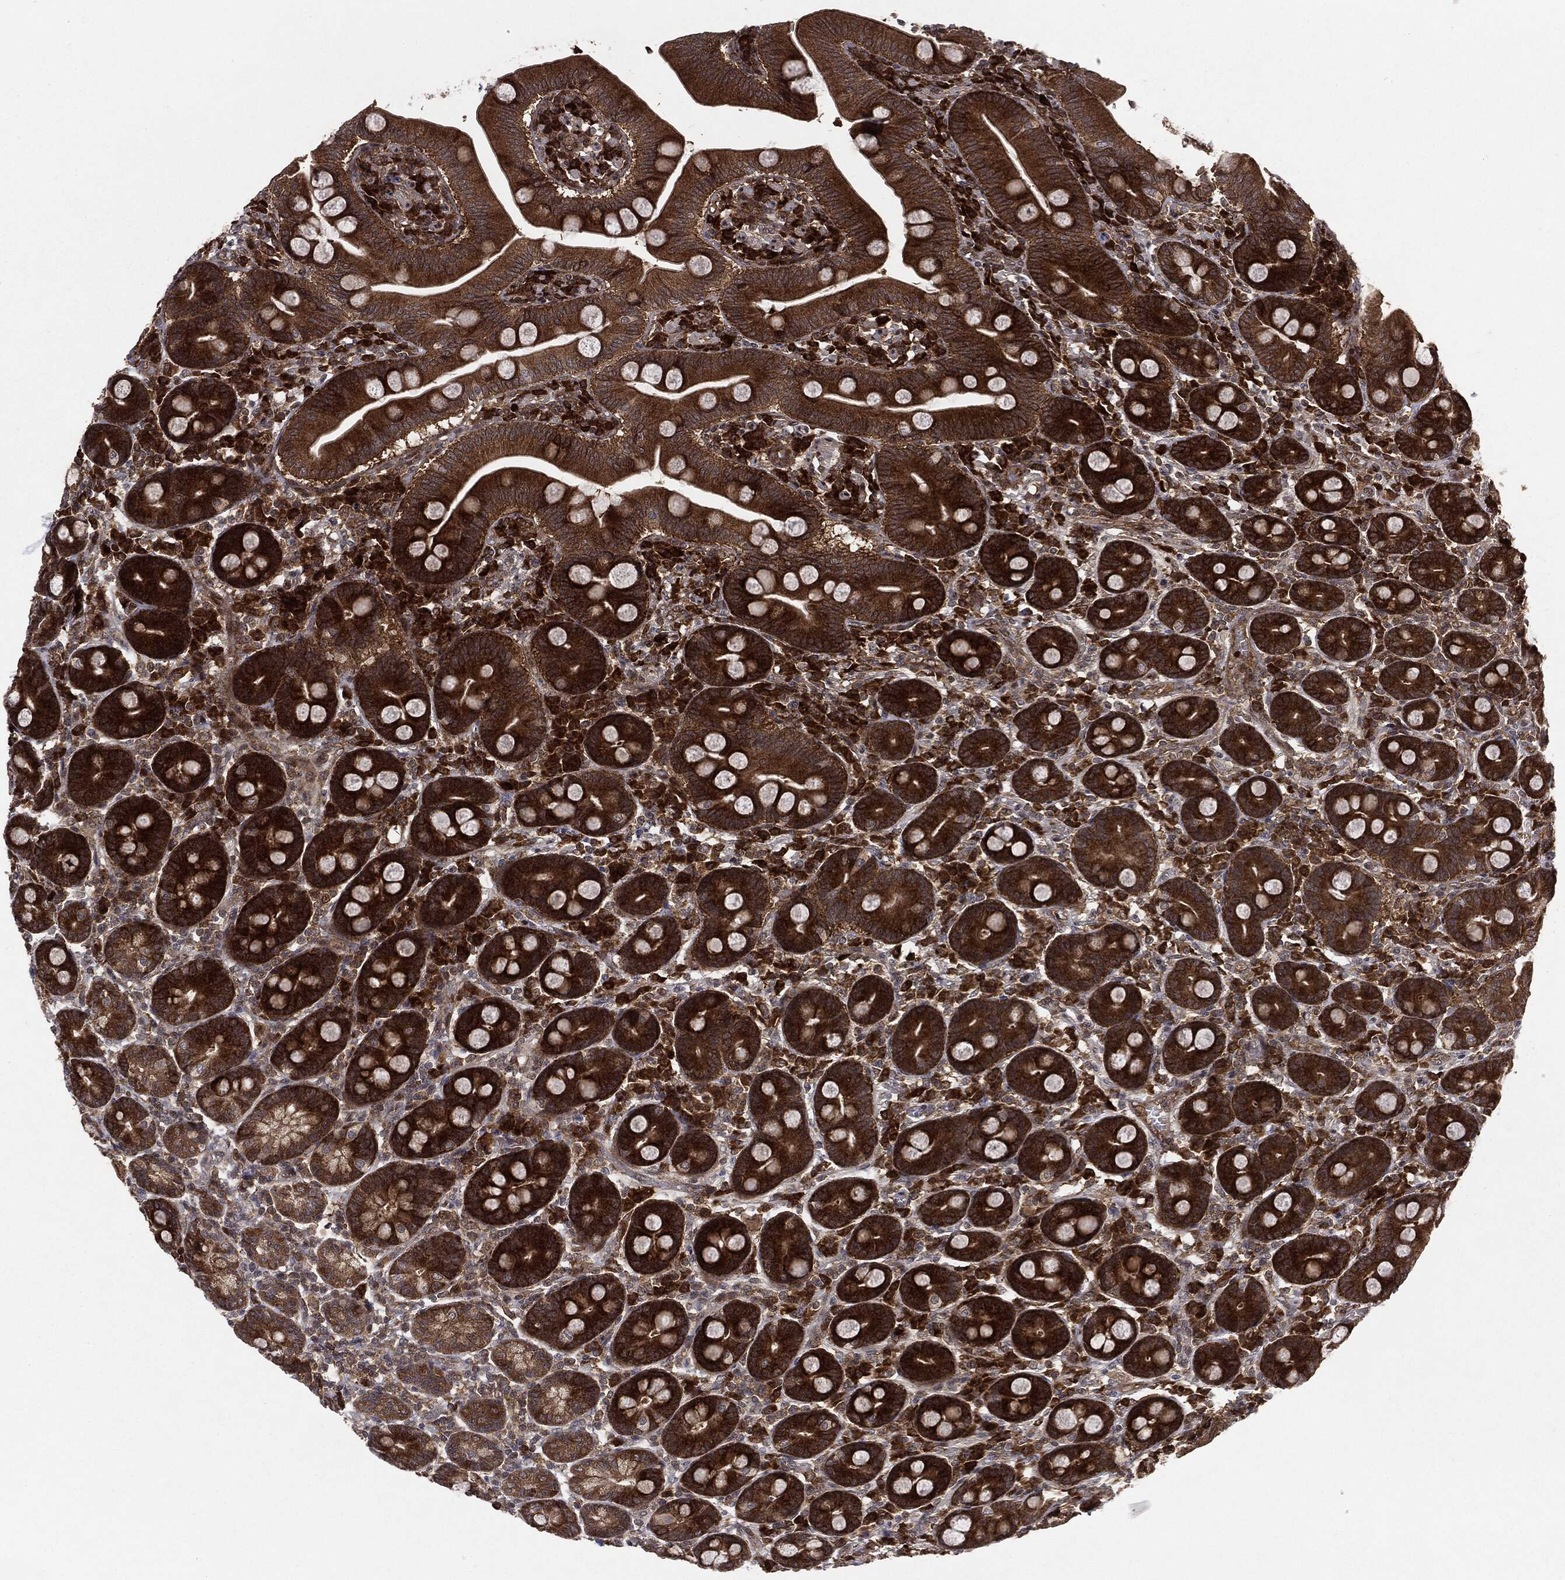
{"staining": {"intensity": "strong", "quantity": ">75%", "location": "cytoplasmic/membranous"}, "tissue": "duodenum", "cell_type": "Glandular cells", "image_type": "normal", "snomed": [{"axis": "morphology", "description": "Normal tissue, NOS"}, {"axis": "topography", "description": "Duodenum"}], "caption": "Protein expression by immunohistochemistry (IHC) shows strong cytoplasmic/membranous expression in approximately >75% of glandular cells in unremarkable duodenum.", "gene": "OTUB1", "patient": {"sex": "male", "age": 59}}